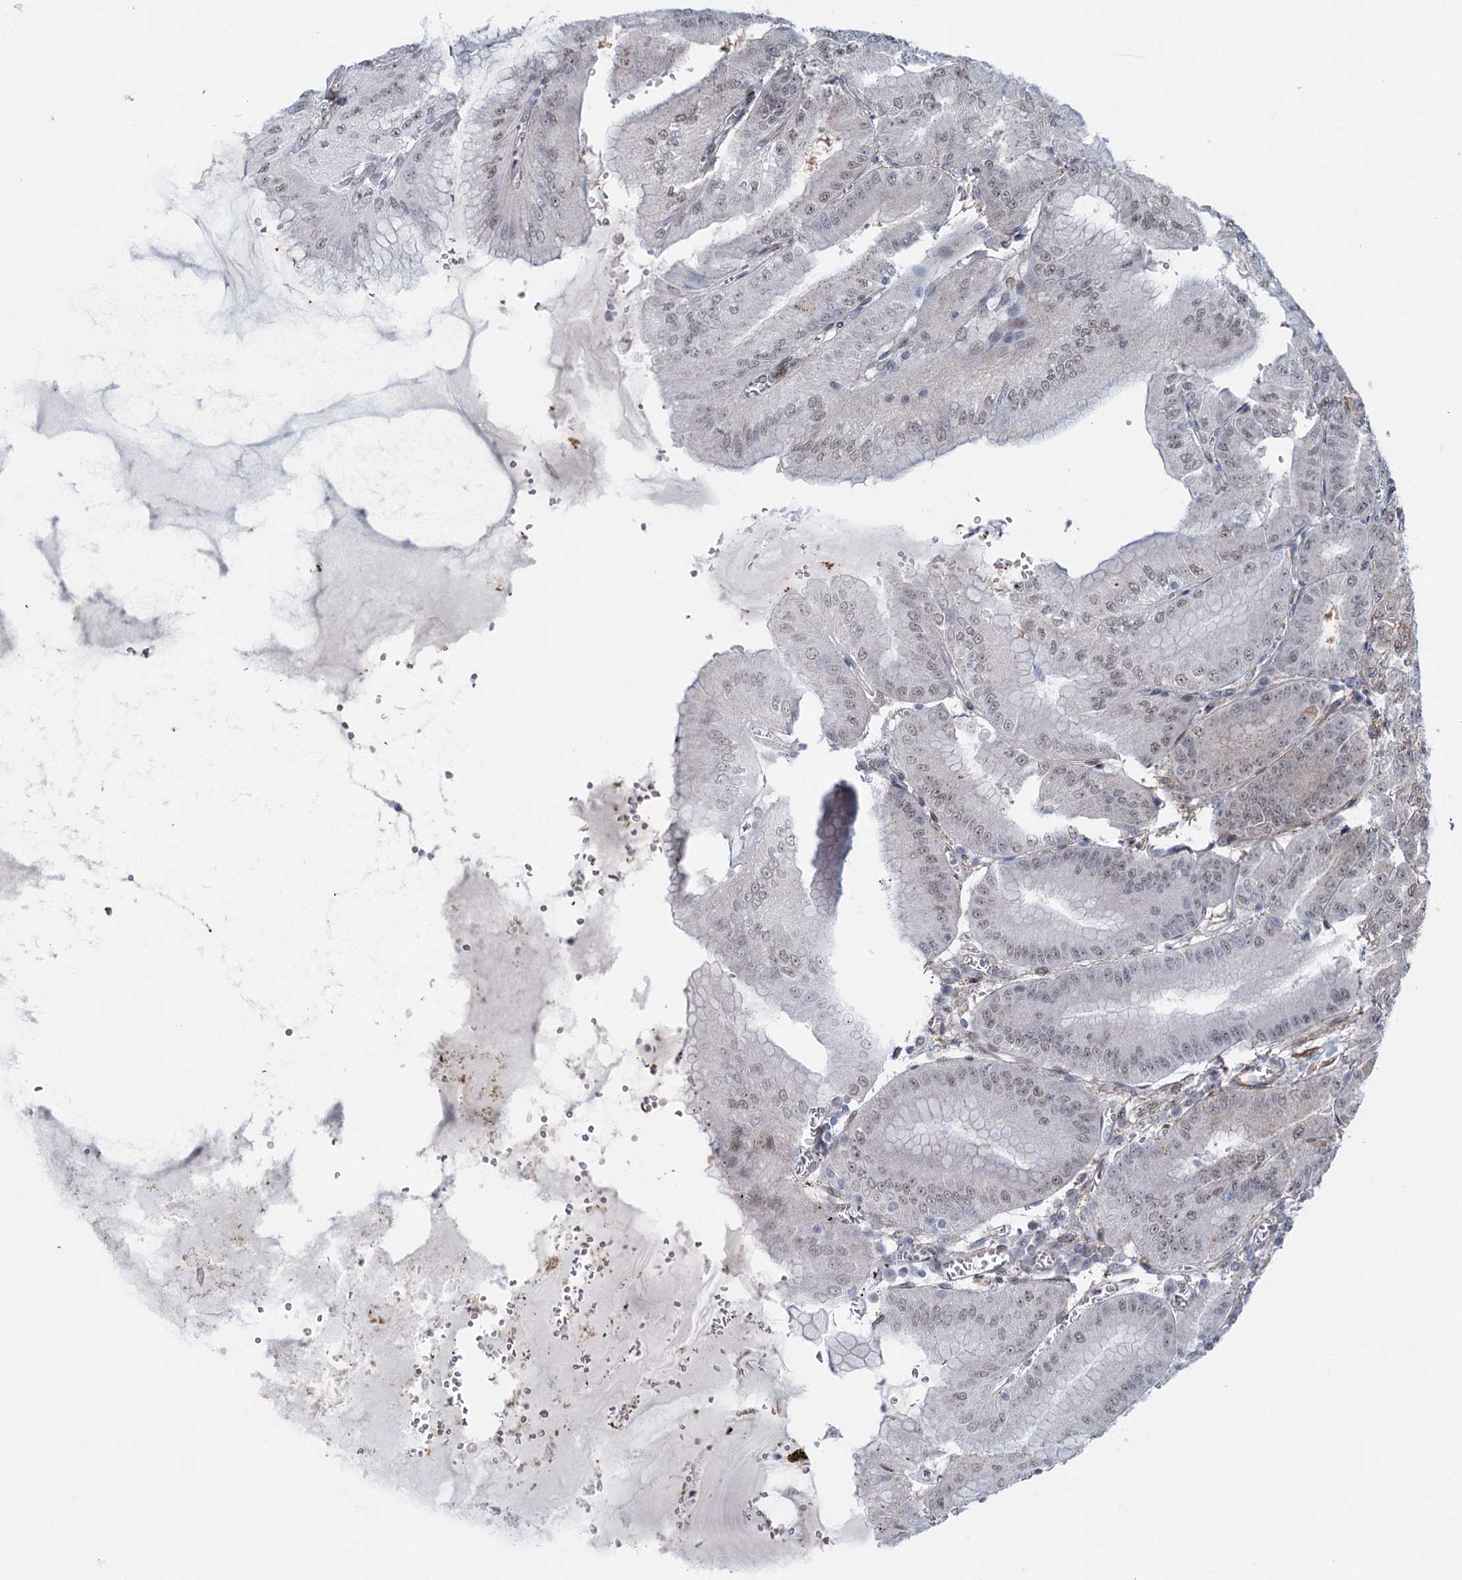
{"staining": {"intensity": "moderate", "quantity": "25%-75%", "location": "cytoplasmic/membranous,nuclear"}, "tissue": "stomach", "cell_type": "Glandular cells", "image_type": "normal", "snomed": [{"axis": "morphology", "description": "Normal tissue, NOS"}, {"axis": "topography", "description": "Stomach, upper"}, {"axis": "topography", "description": "Stomach, lower"}], "caption": "Moderate cytoplasmic/membranous,nuclear protein expression is seen in about 25%-75% of glandular cells in stomach. (DAB IHC, brown staining for protein, blue staining for nuclei).", "gene": "FAM53A", "patient": {"sex": "male", "age": 71}}